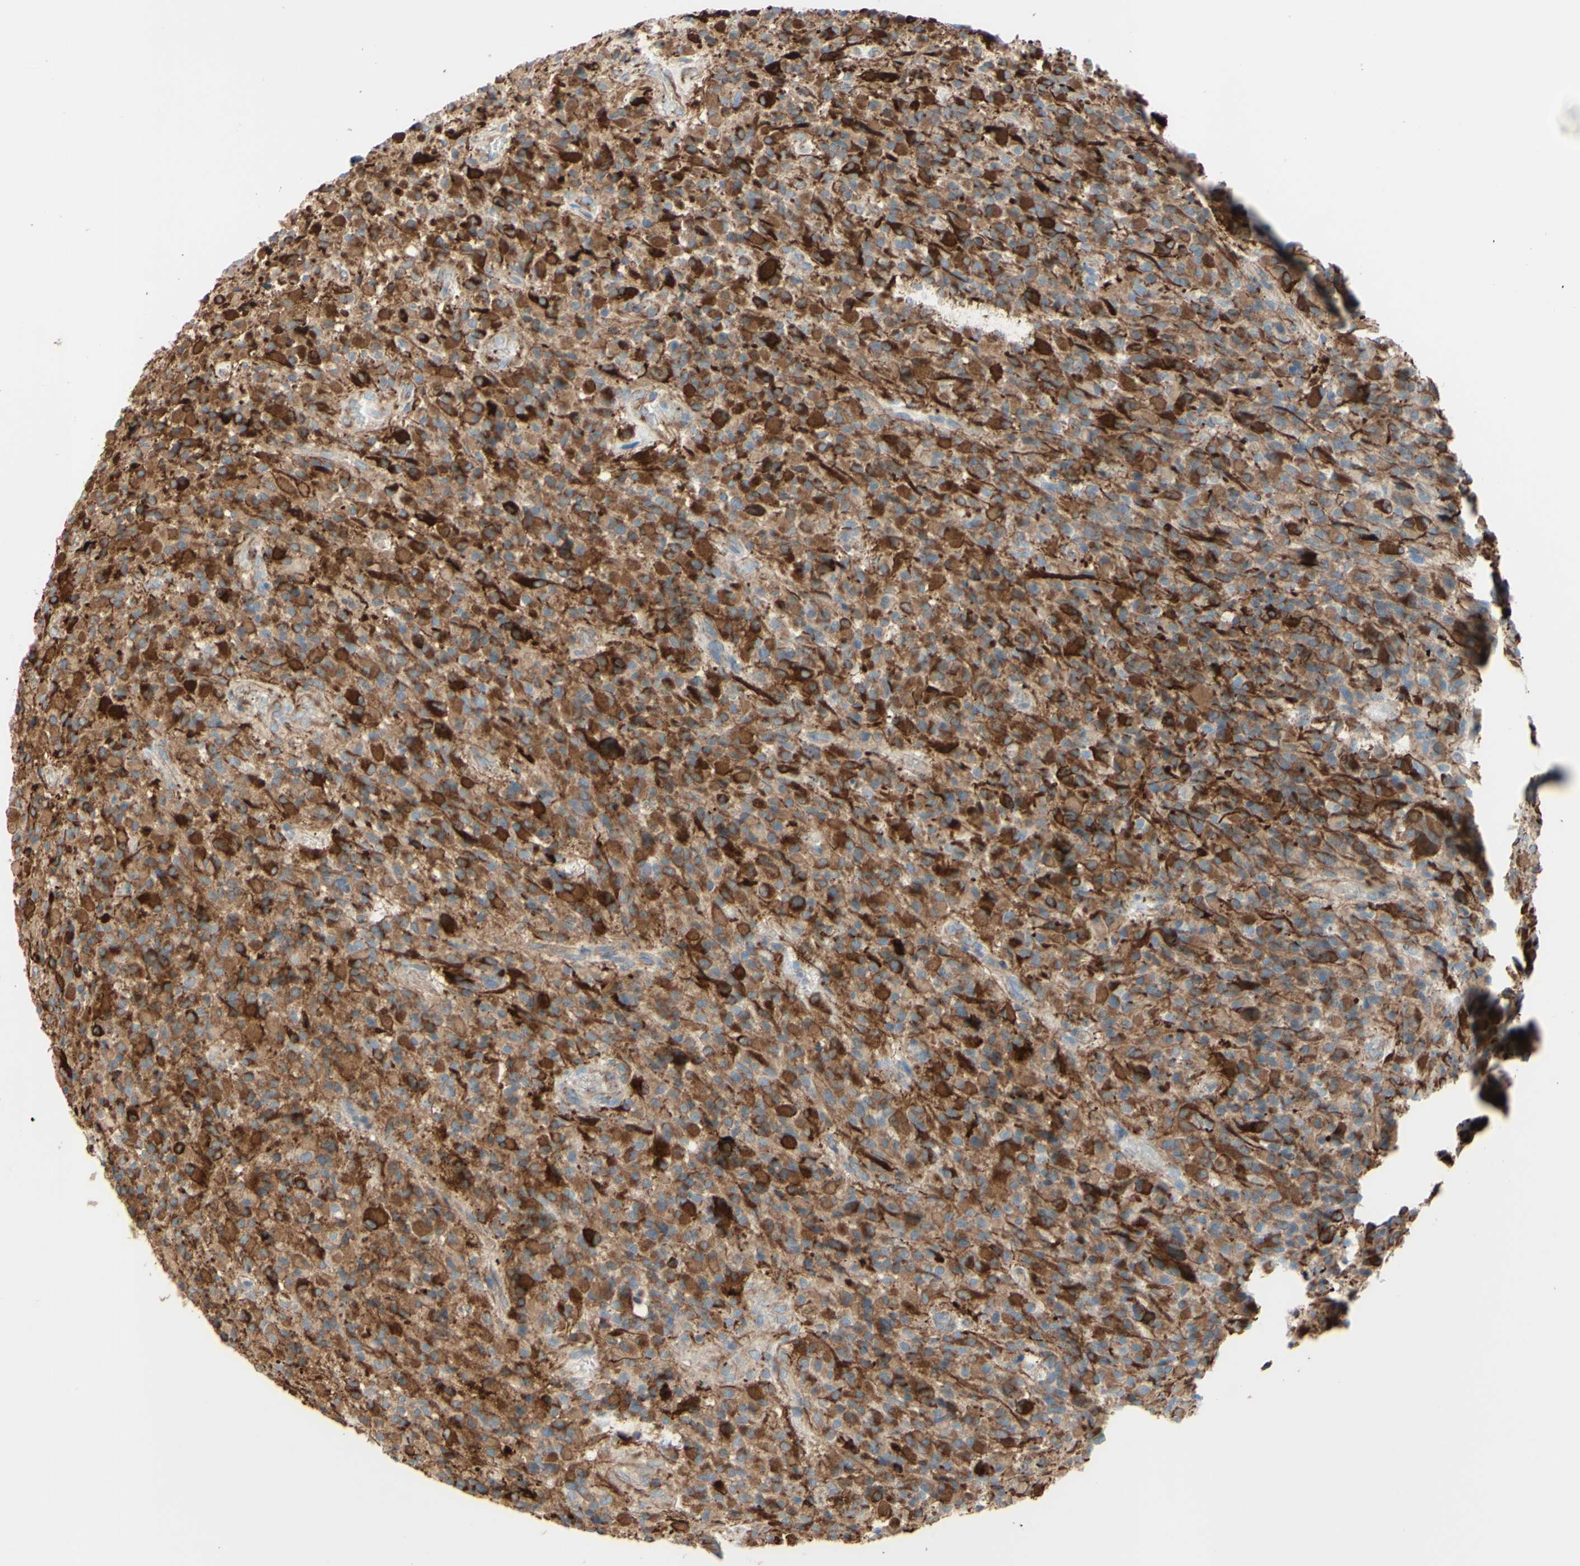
{"staining": {"intensity": "moderate", "quantity": ">75%", "location": "cytoplasmic/membranous"}, "tissue": "glioma", "cell_type": "Tumor cells", "image_type": "cancer", "snomed": [{"axis": "morphology", "description": "Glioma, malignant, High grade"}, {"axis": "topography", "description": "Brain"}], "caption": "Malignant high-grade glioma tissue reveals moderate cytoplasmic/membranous expression in about >75% of tumor cells, visualized by immunohistochemistry. (brown staining indicates protein expression, while blue staining denotes nuclei).", "gene": "ENDOD1", "patient": {"sex": "male", "age": 71}}